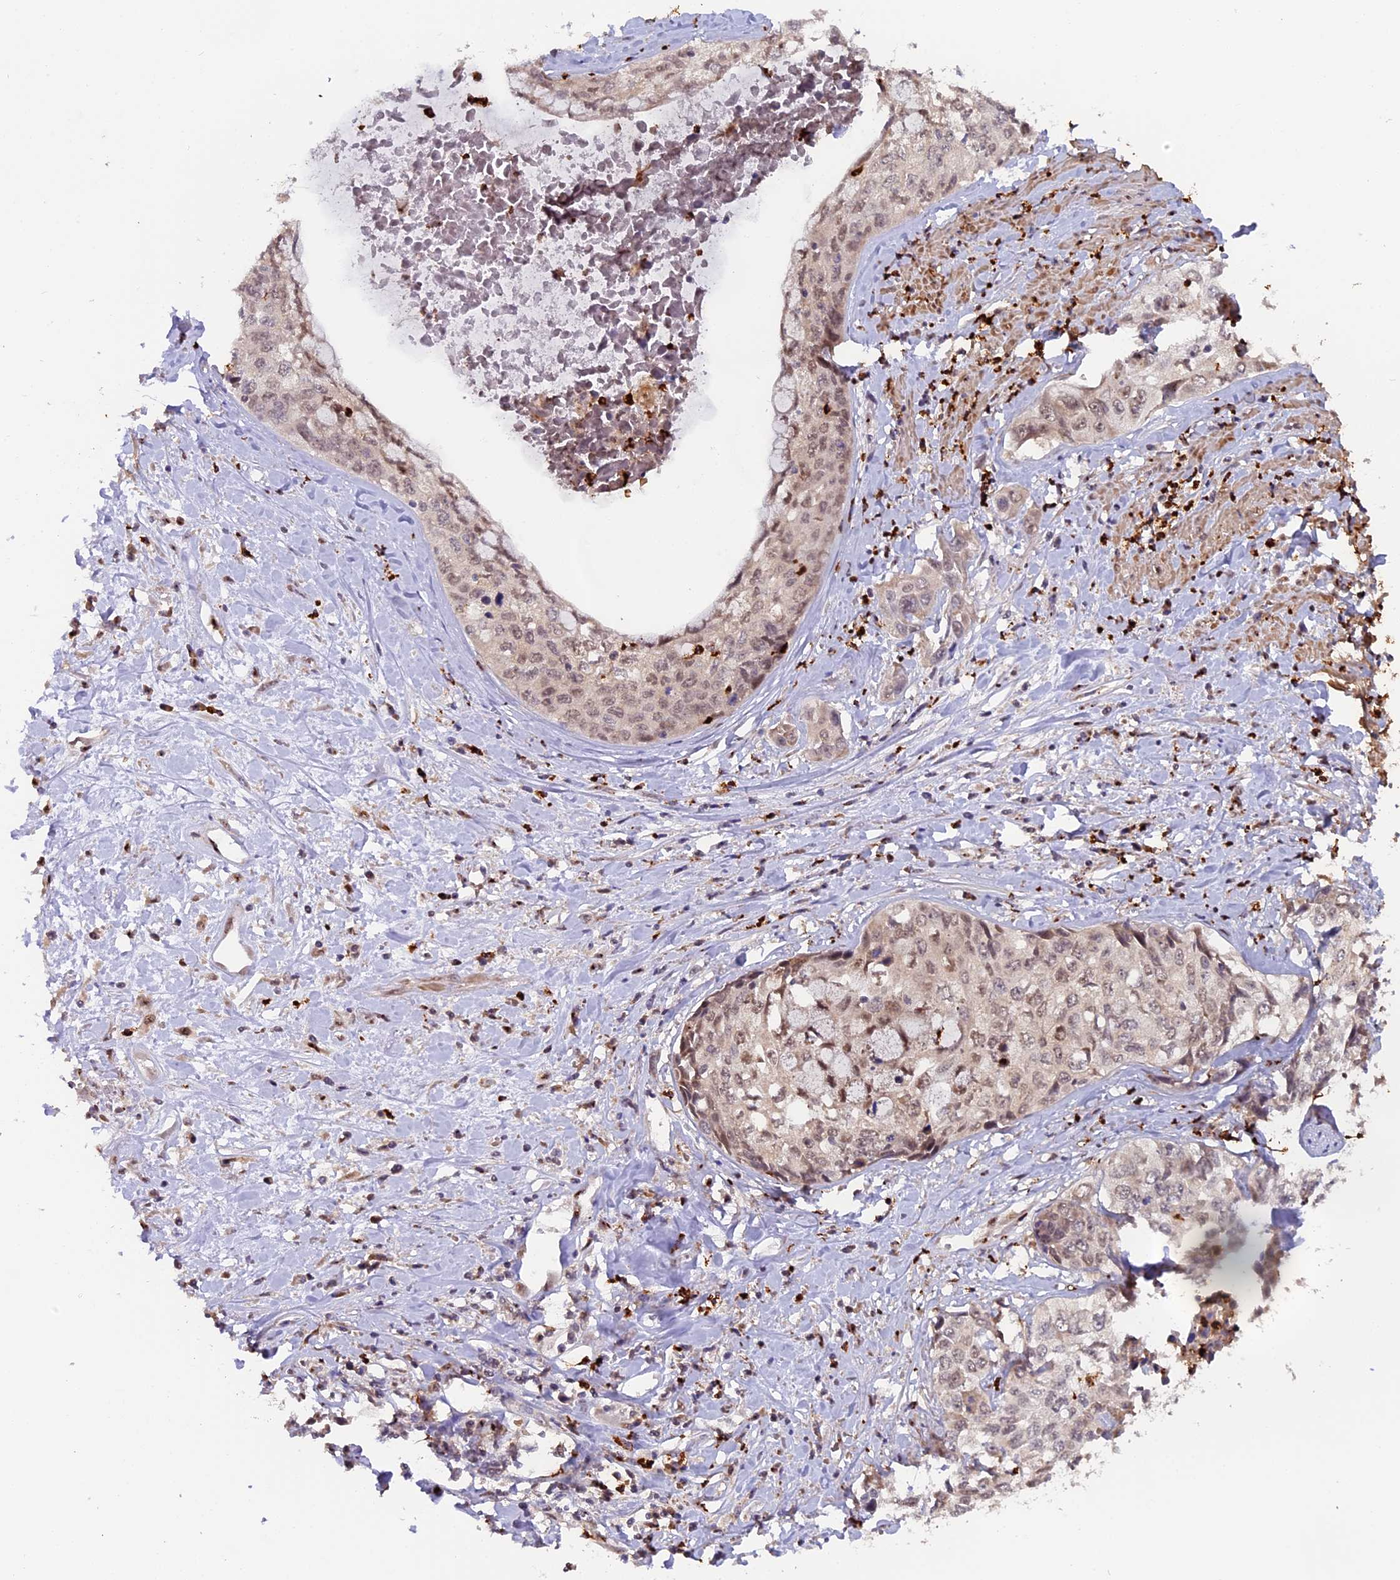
{"staining": {"intensity": "weak", "quantity": ">75%", "location": "nuclear"}, "tissue": "cervical cancer", "cell_type": "Tumor cells", "image_type": "cancer", "snomed": [{"axis": "morphology", "description": "Squamous cell carcinoma, NOS"}, {"axis": "topography", "description": "Cervix"}], "caption": "Cervical cancer stained for a protein (brown) demonstrates weak nuclear positive positivity in about >75% of tumor cells.", "gene": "FAM118B", "patient": {"sex": "female", "age": 31}}